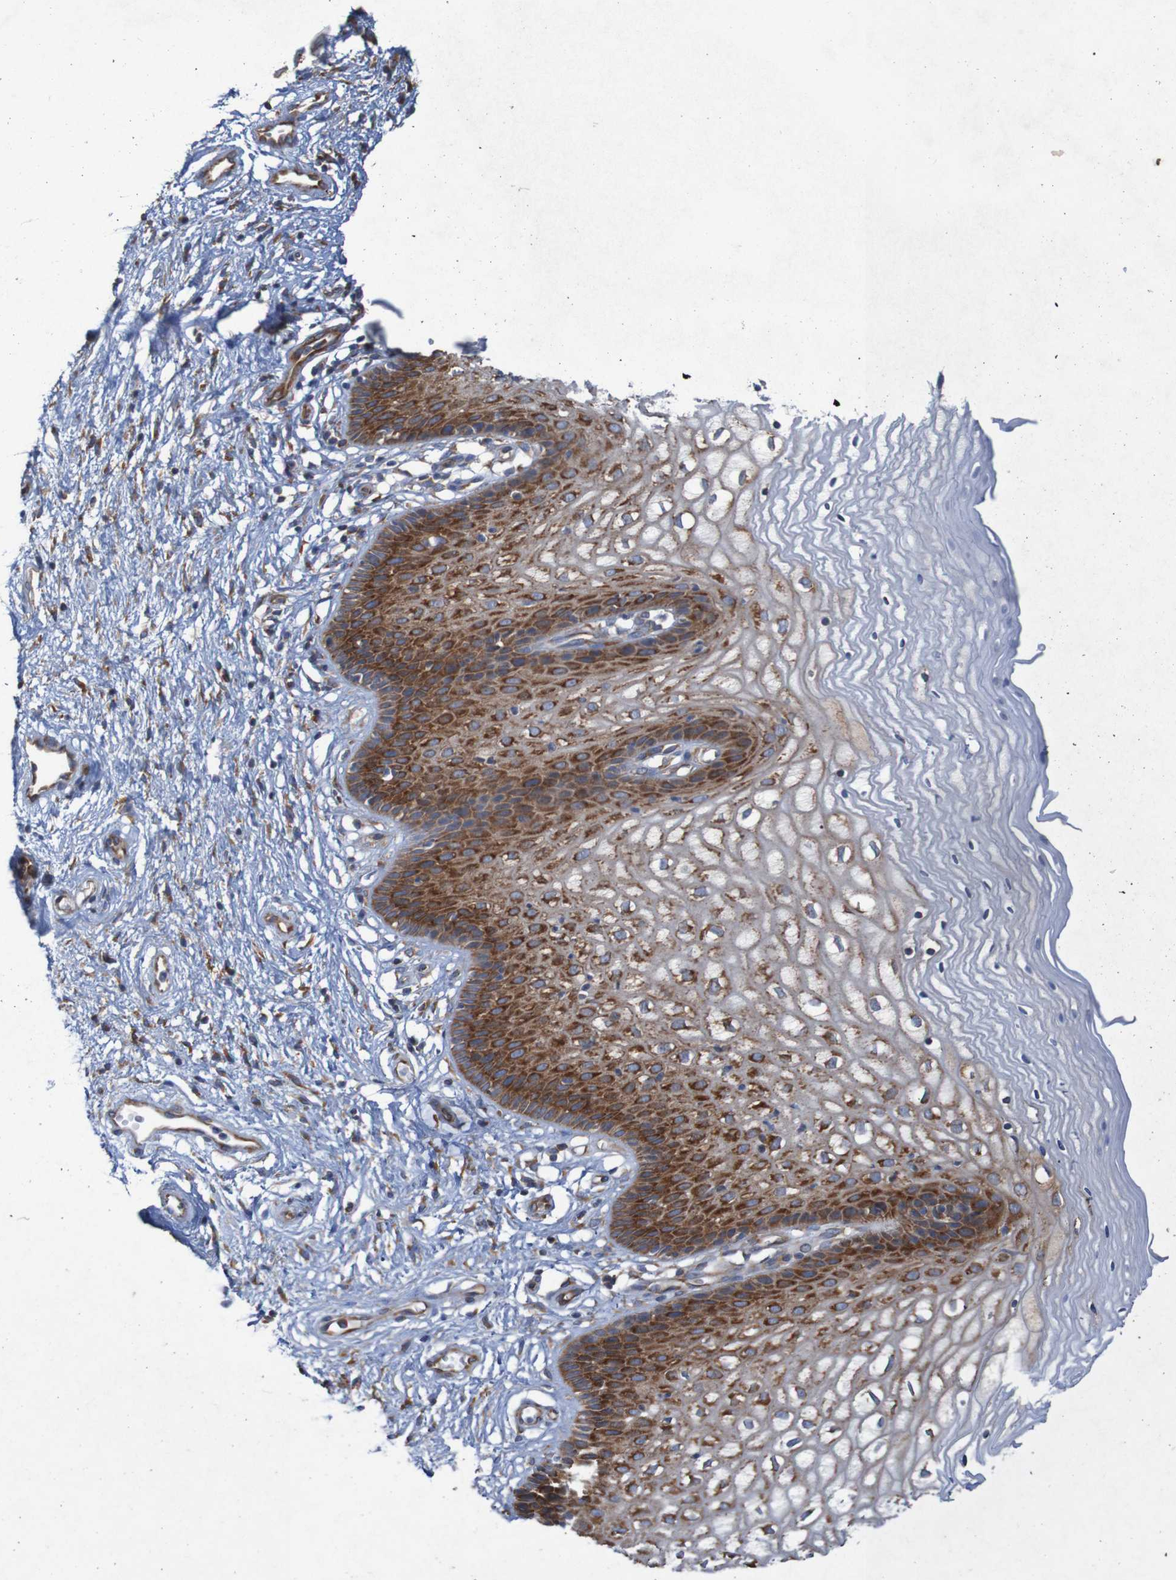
{"staining": {"intensity": "strong", "quantity": ">75%", "location": "cytoplasmic/membranous"}, "tissue": "vagina", "cell_type": "Squamous epithelial cells", "image_type": "normal", "snomed": [{"axis": "morphology", "description": "Normal tissue, NOS"}, {"axis": "topography", "description": "Vagina"}], "caption": "Vagina stained with a brown dye demonstrates strong cytoplasmic/membranous positive staining in approximately >75% of squamous epithelial cells.", "gene": "RPL10L", "patient": {"sex": "female", "age": 34}}